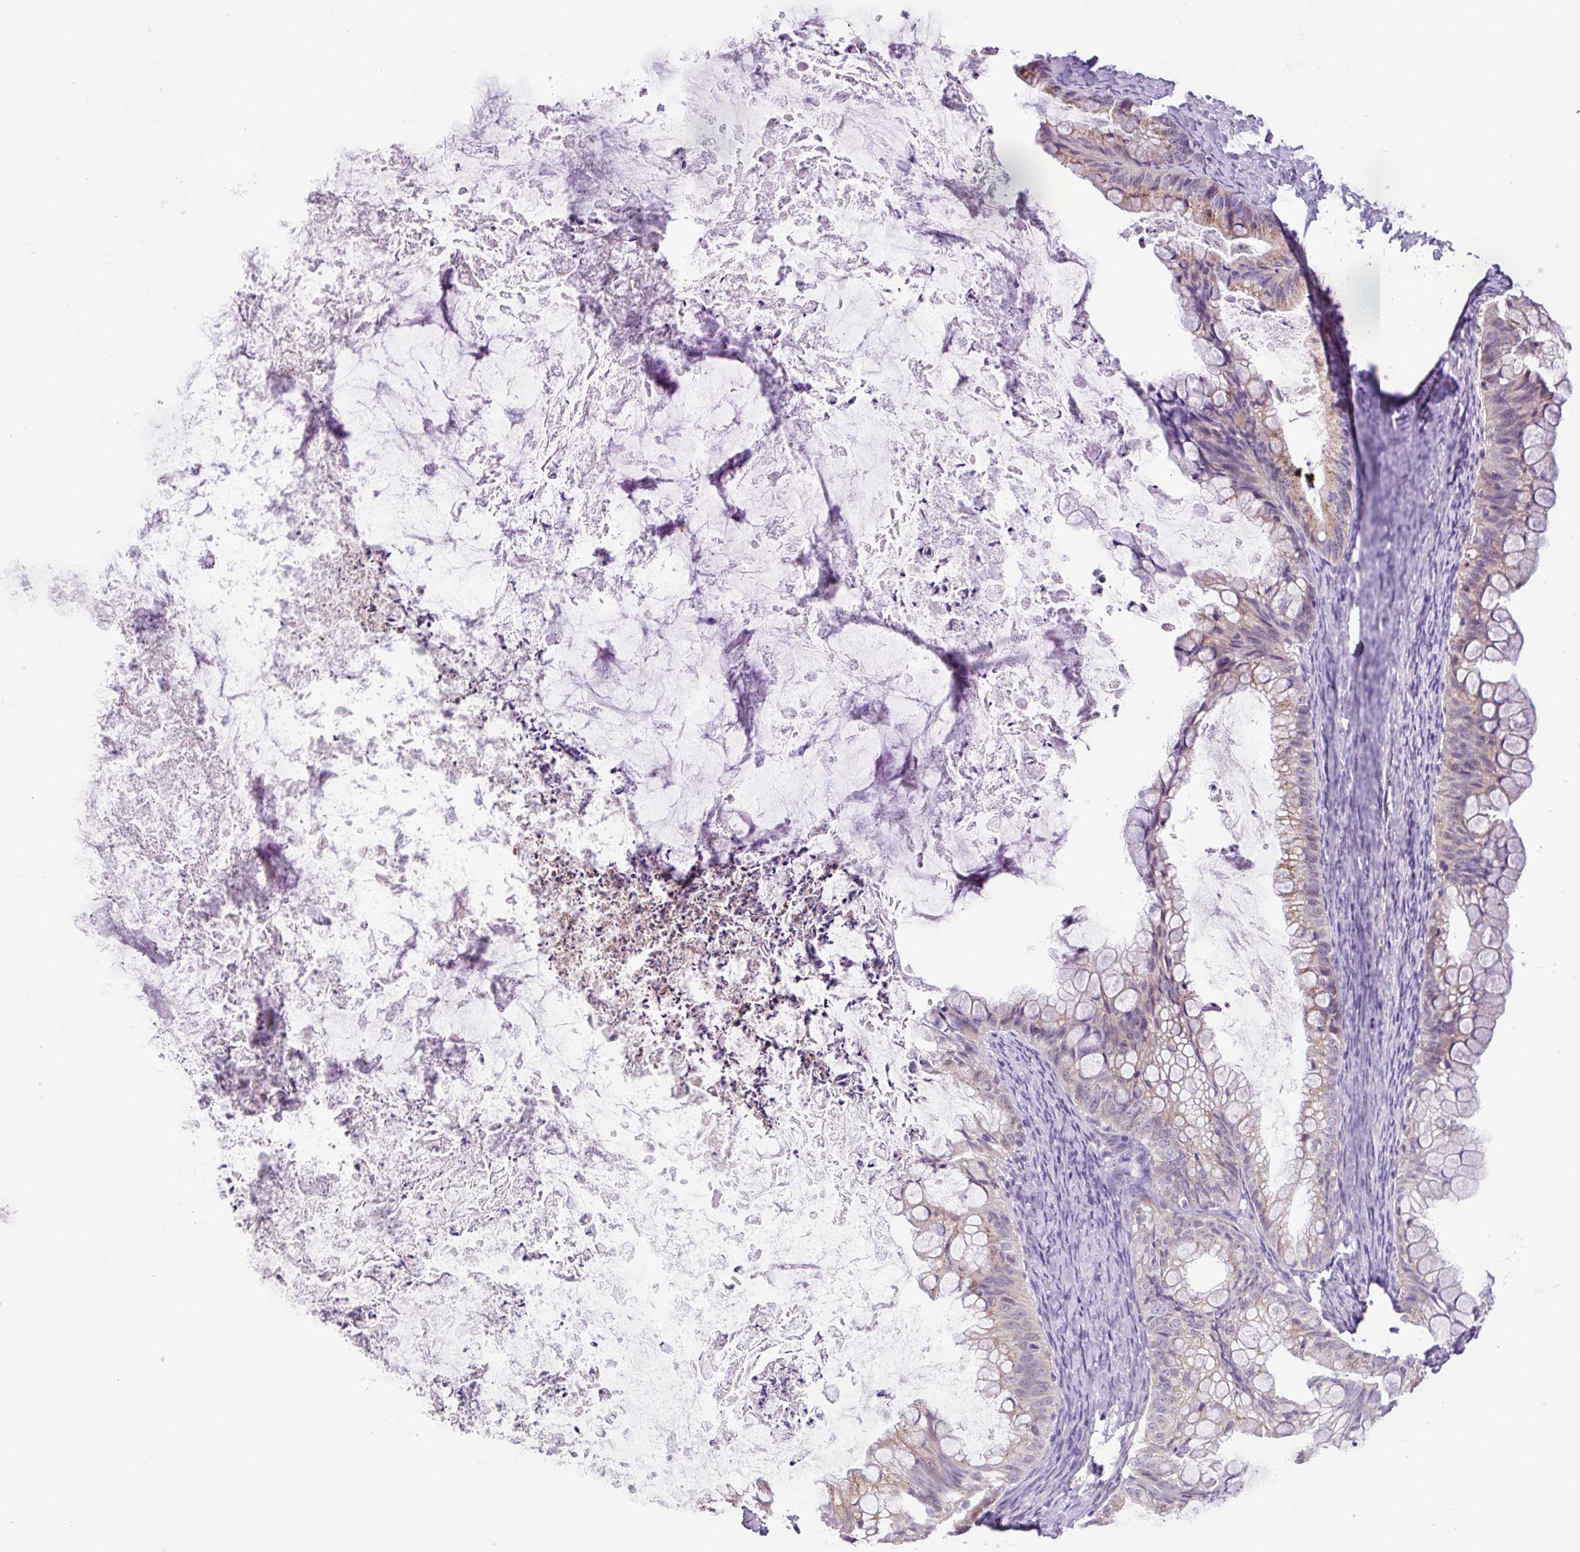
{"staining": {"intensity": "moderate", "quantity": "25%-75%", "location": "cytoplasmic/membranous"}, "tissue": "ovarian cancer", "cell_type": "Tumor cells", "image_type": "cancer", "snomed": [{"axis": "morphology", "description": "Cystadenocarcinoma, mucinous, NOS"}, {"axis": "topography", "description": "Ovary"}], "caption": "High-power microscopy captured an IHC image of ovarian cancer (mucinous cystadenocarcinoma), revealing moderate cytoplasmic/membranous staining in approximately 25%-75% of tumor cells.", "gene": "TONSL", "patient": {"sex": "female", "age": 35}}